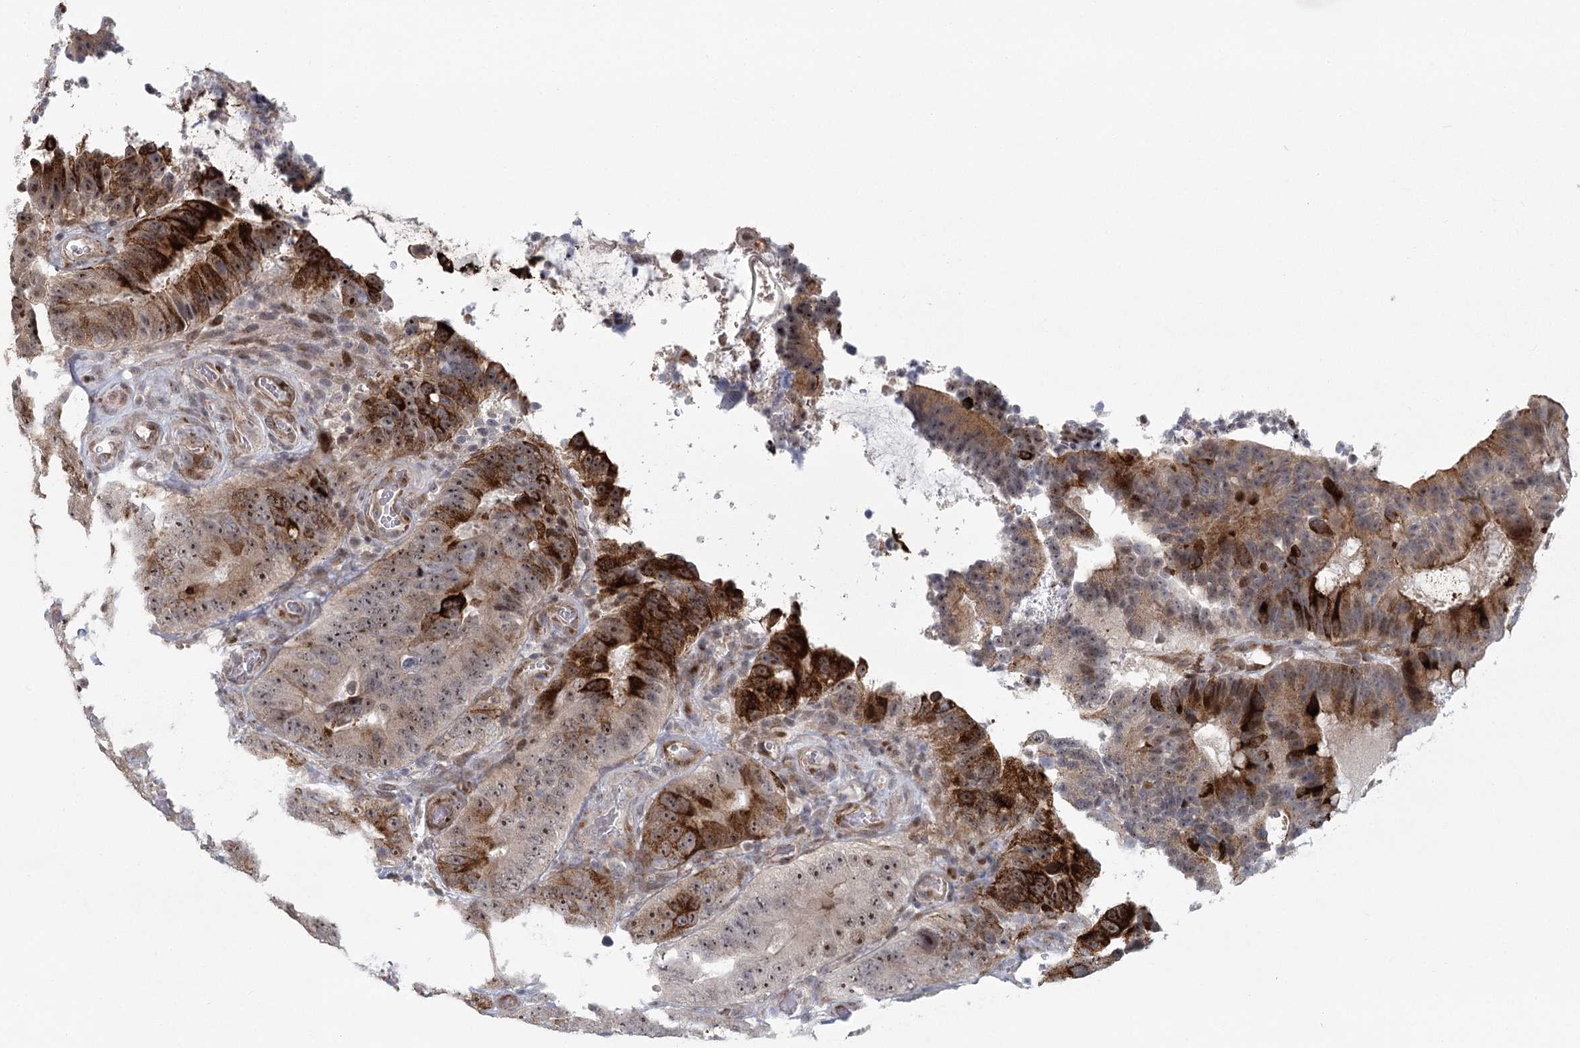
{"staining": {"intensity": "strong", "quantity": "25%-75%", "location": "cytoplasmic/membranous,nuclear"}, "tissue": "colorectal cancer", "cell_type": "Tumor cells", "image_type": "cancer", "snomed": [{"axis": "morphology", "description": "Adenocarcinoma, NOS"}, {"axis": "topography", "description": "Colon"}], "caption": "Colorectal cancer (adenocarcinoma) was stained to show a protein in brown. There is high levels of strong cytoplasmic/membranous and nuclear positivity in approximately 25%-75% of tumor cells. Using DAB (brown) and hematoxylin (blue) stains, captured at high magnification using brightfield microscopy.", "gene": "PARM1", "patient": {"sex": "male", "age": 83}}